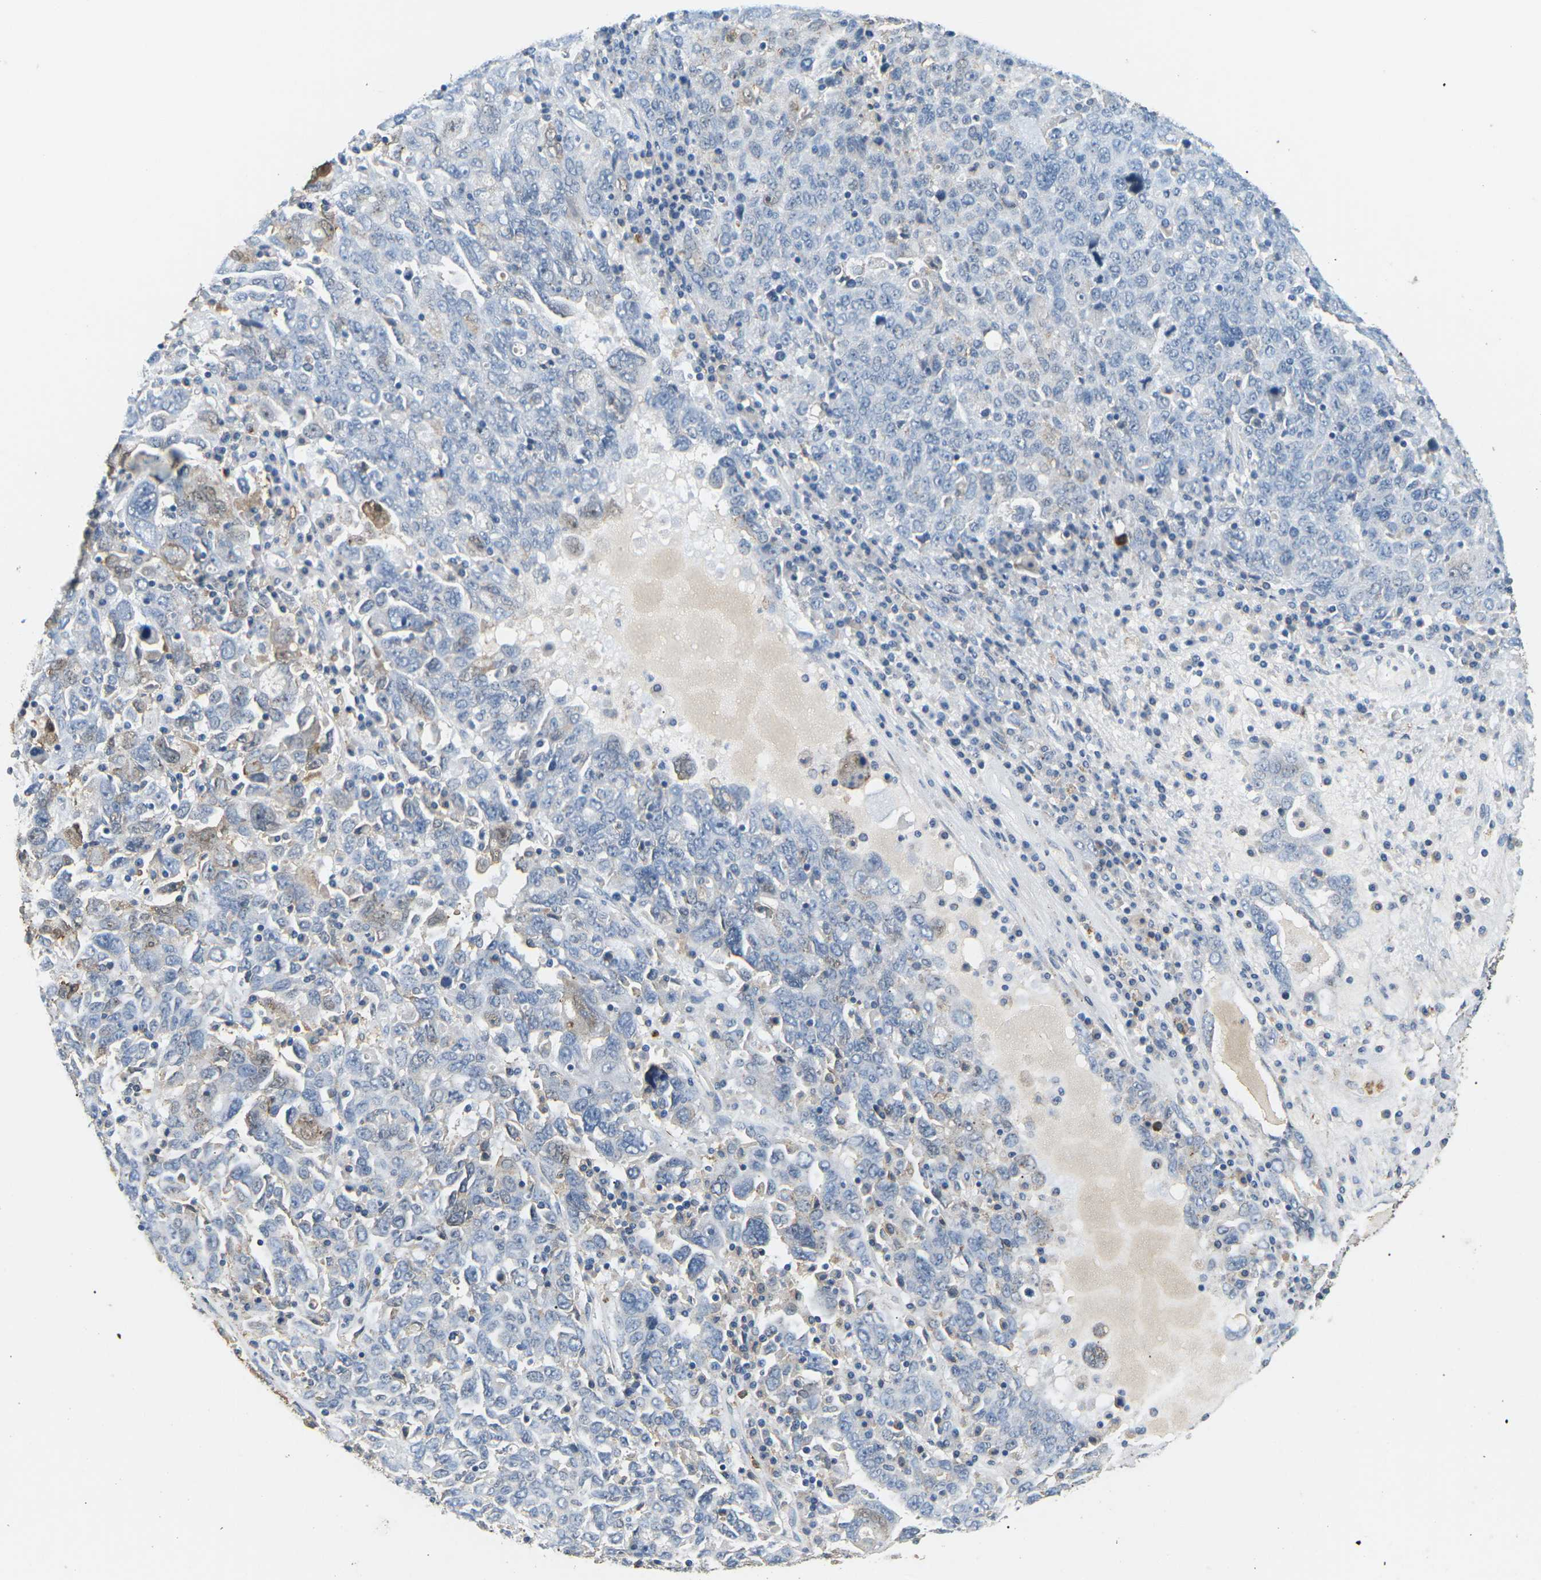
{"staining": {"intensity": "weak", "quantity": "<25%", "location": "cytoplasmic/membranous"}, "tissue": "ovarian cancer", "cell_type": "Tumor cells", "image_type": "cancer", "snomed": [{"axis": "morphology", "description": "Carcinoma, endometroid"}, {"axis": "topography", "description": "Ovary"}], "caption": "IHC image of neoplastic tissue: ovarian cancer (endometroid carcinoma) stained with DAB displays no significant protein expression in tumor cells.", "gene": "ADM", "patient": {"sex": "female", "age": 62}}